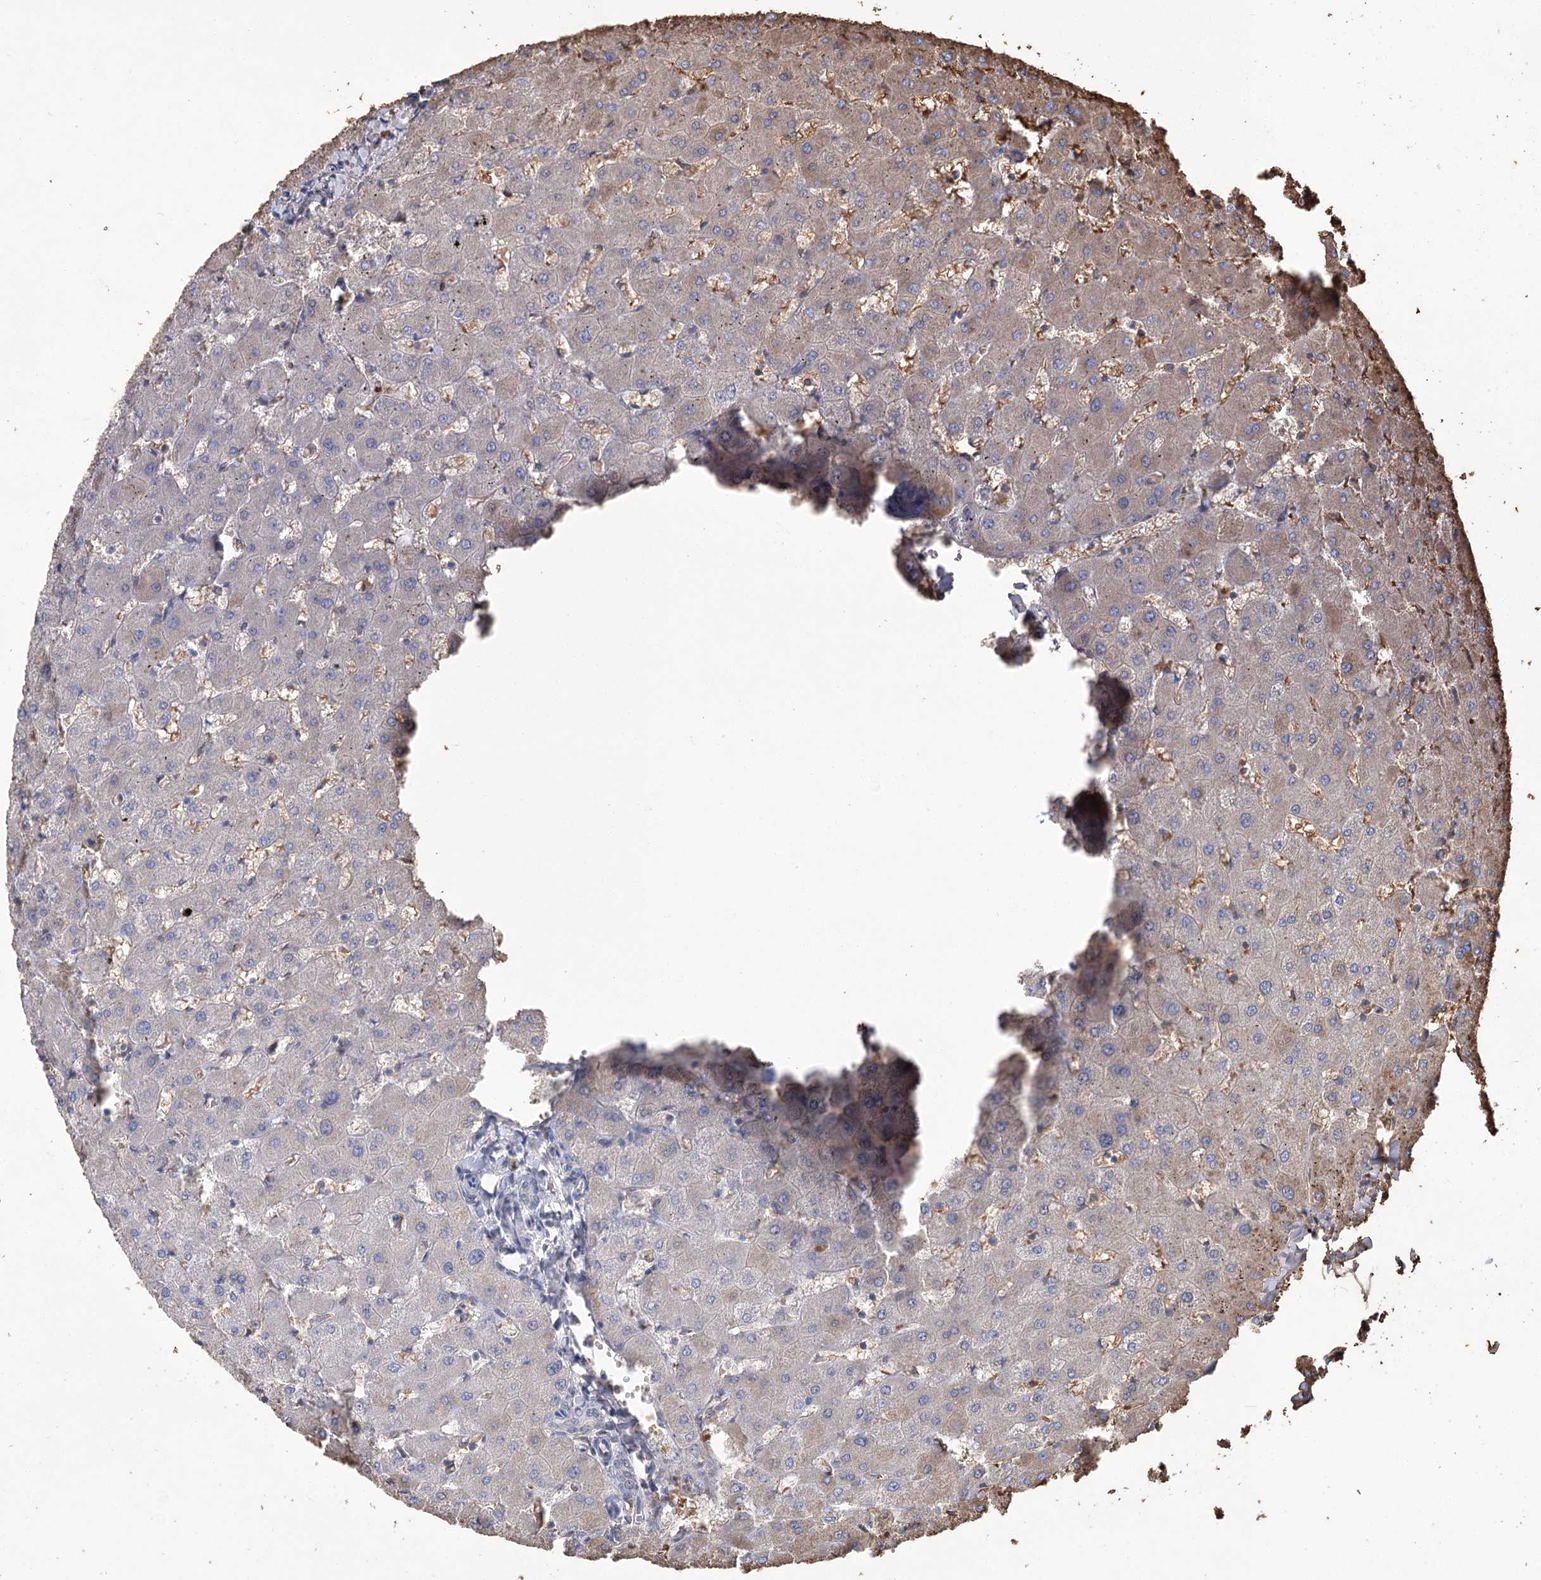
{"staining": {"intensity": "negative", "quantity": "none", "location": "none"}, "tissue": "liver", "cell_type": "Cholangiocytes", "image_type": "normal", "snomed": [{"axis": "morphology", "description": "Normal tissue, NOS"}, {"axis": "topography", "description": "Liver"}], "caption": "There is no significant staining in cholangiocytes of liver. (DAB (3,3'-diaminobenzidine) IHC, high magnification).", "gene": "HBA1", "patient": {"sex": "female", "age": 63}}